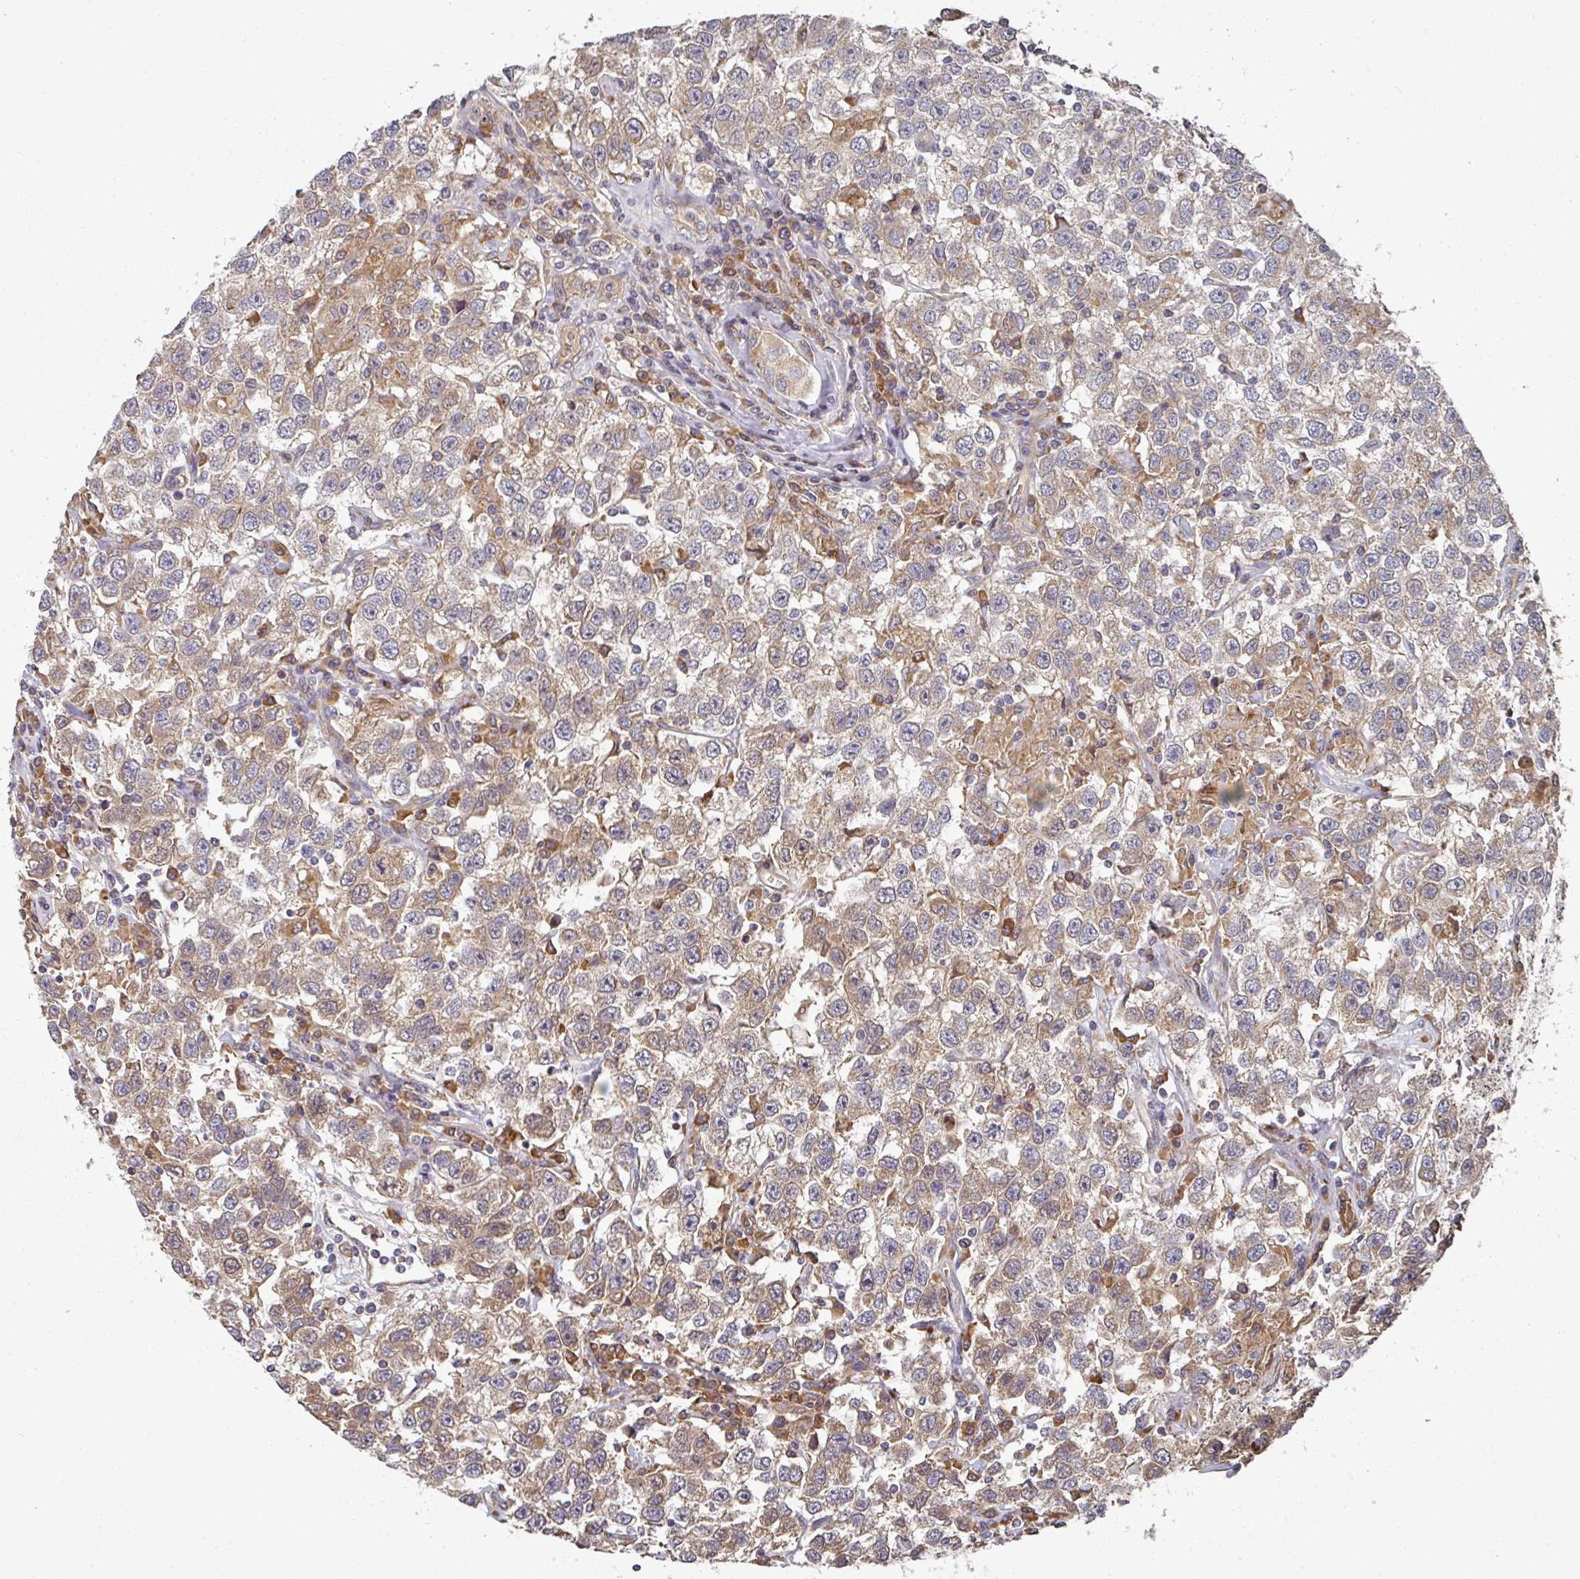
{"staining": {"intensity": "moderate", "quantity": "25%-75%", "location": "cytoplasmic/membranous"}, "tissue": "testis cancer", "cell_type": "Tumor cells", "image_type": "cancer", "snomed": [{"axis": "morphology", "description": "Seminoma, NOS"}, {"axis": "topography", "description": "Testis"}], "caption": "There is medium levels of moderate cytoplasmic/membranous expression in tumor cells of testis cancer, as demonstrated by immunohistochemical staining (brown color).", "gene": "EDEM2", "patient": {"sex": "male", "age": 41}}